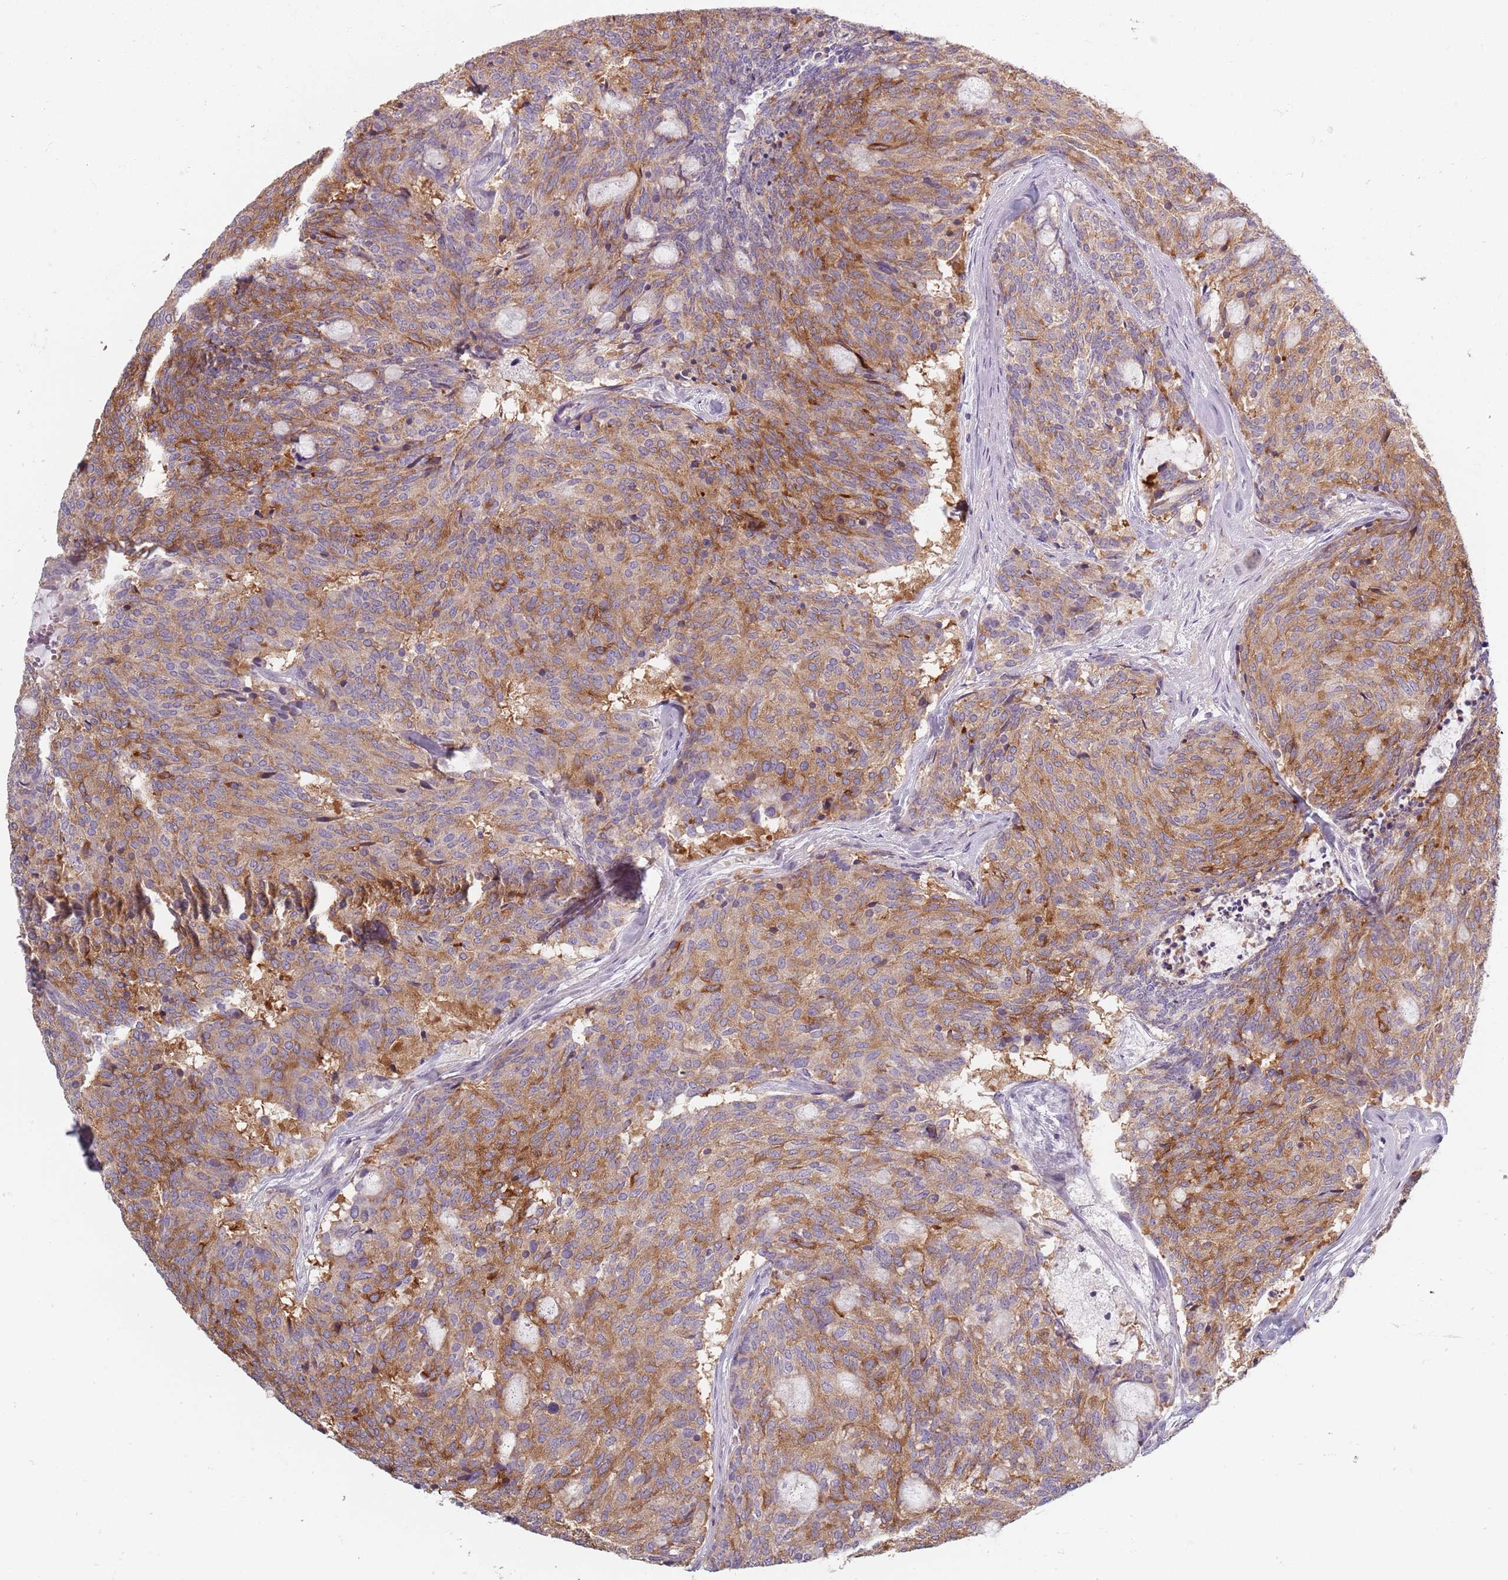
{"staining": {"intensity": "moderate", "quantity": ">75%", "location": "cytoplasmic/membranous"}, "tissue": "carcinoid", "cell_type": "Tumor cells", "image_type": "cancer", "snomed": [{"axis": "morphology", "description": "Carcinoid, malignant, NOS"}, {"axis": "topography", "description": "Pancreas"}], "caption": "There is medium levels of moderate cytoplasmic/membranous staining in tumor cells of malignant carcinoid, as demonstrated by immunohistochemical staining (brown color).", "gene": "SYNGR3", "patient": {"sex": "female", "age": 54}}